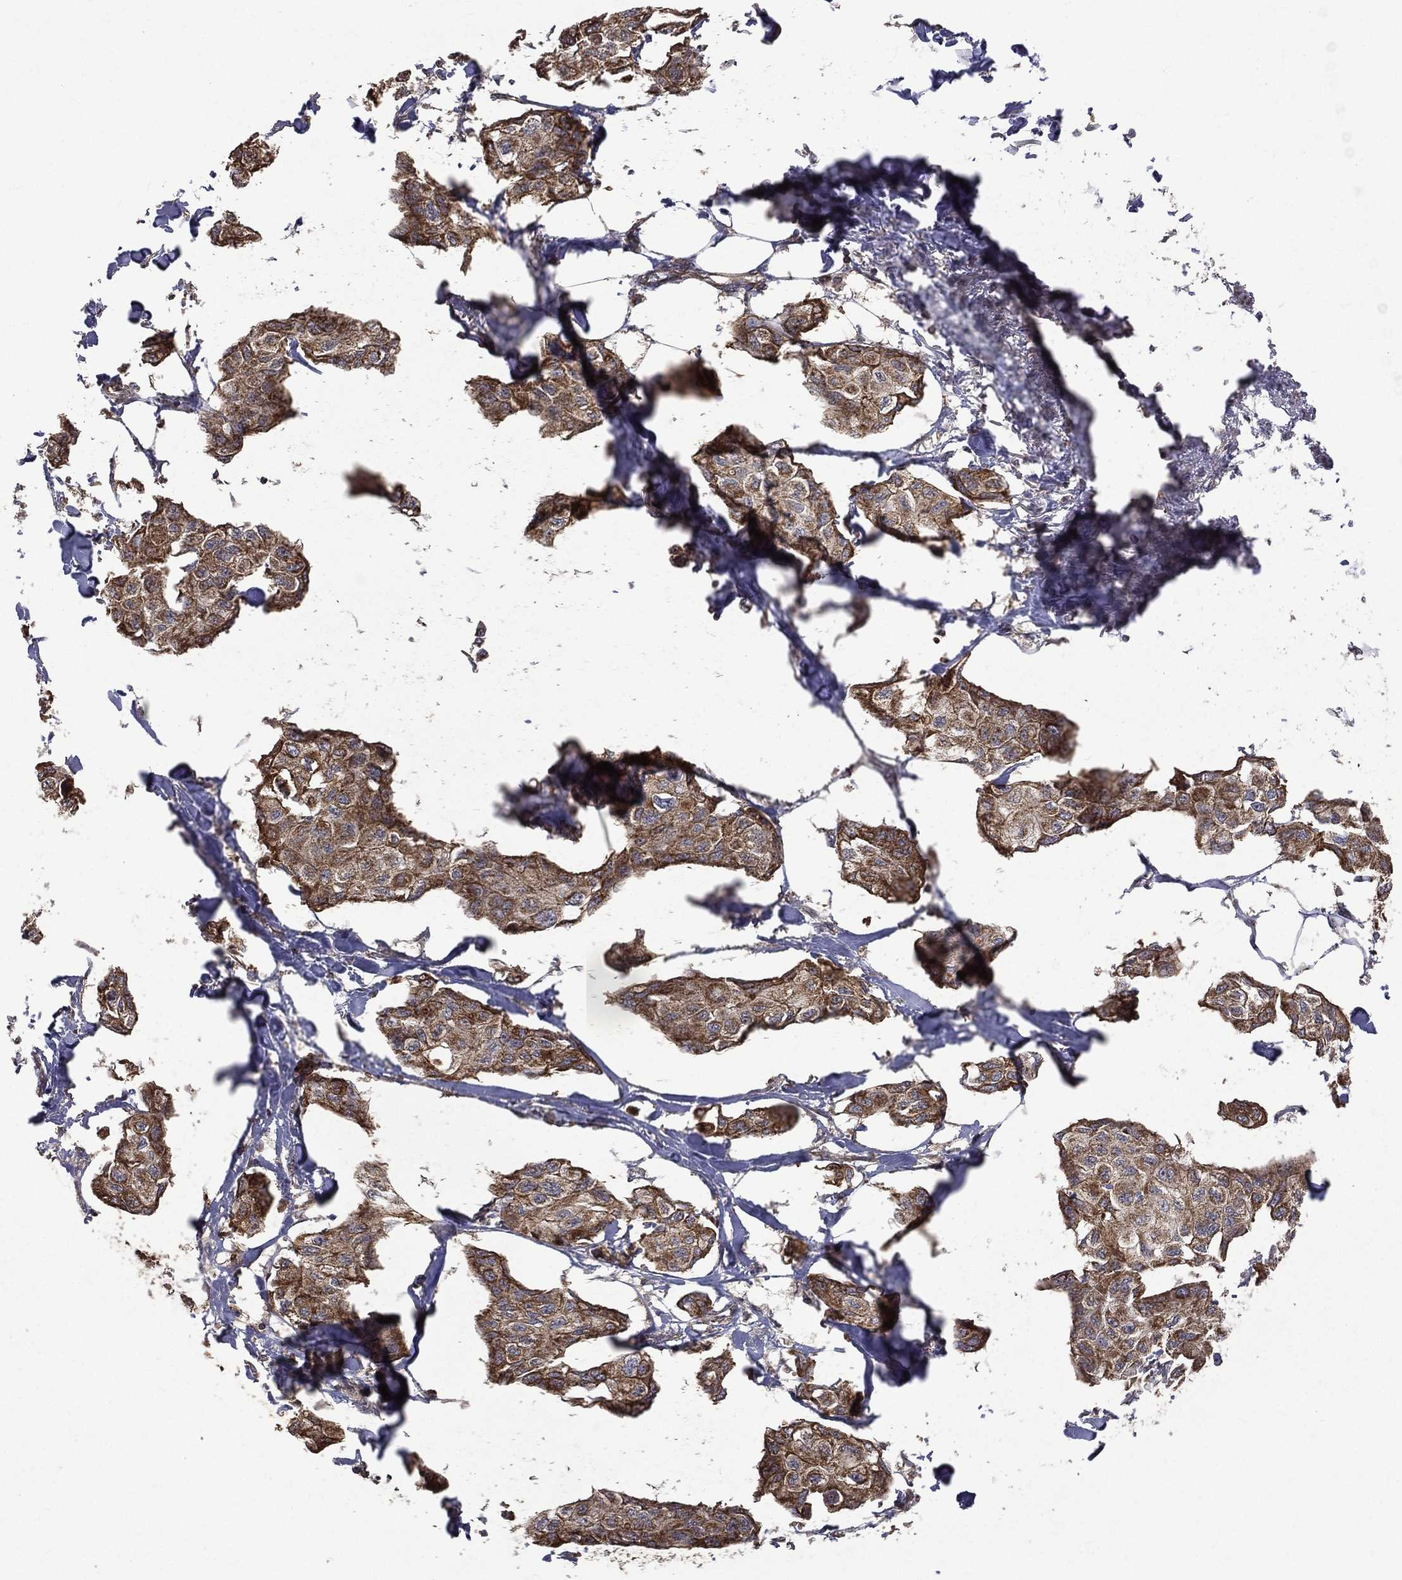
{"staining": {"intensity": "moderate", "quantity": ">75%", "location": "cytoplasmic/membranous"}, "tissue": "breast cancer", "cell_type": "Tumor cells", "image_type": "cancer", "snomed": [{"axis": "morphology", "description": "Duct carcinoma"}, {"axis": "topography", "description": "Breast"}], "caption": "Protein expression analysis of breast cancer reveals moderate cytoplasmic/membranous expression in about >75% of tumor cells. (DAB (3,3'-diaminobenzidine) IHC, brown staining for protein, blue staining for nuclei).", "gene": "RPGR", "patient": {"sex": "female", "age": 80}}